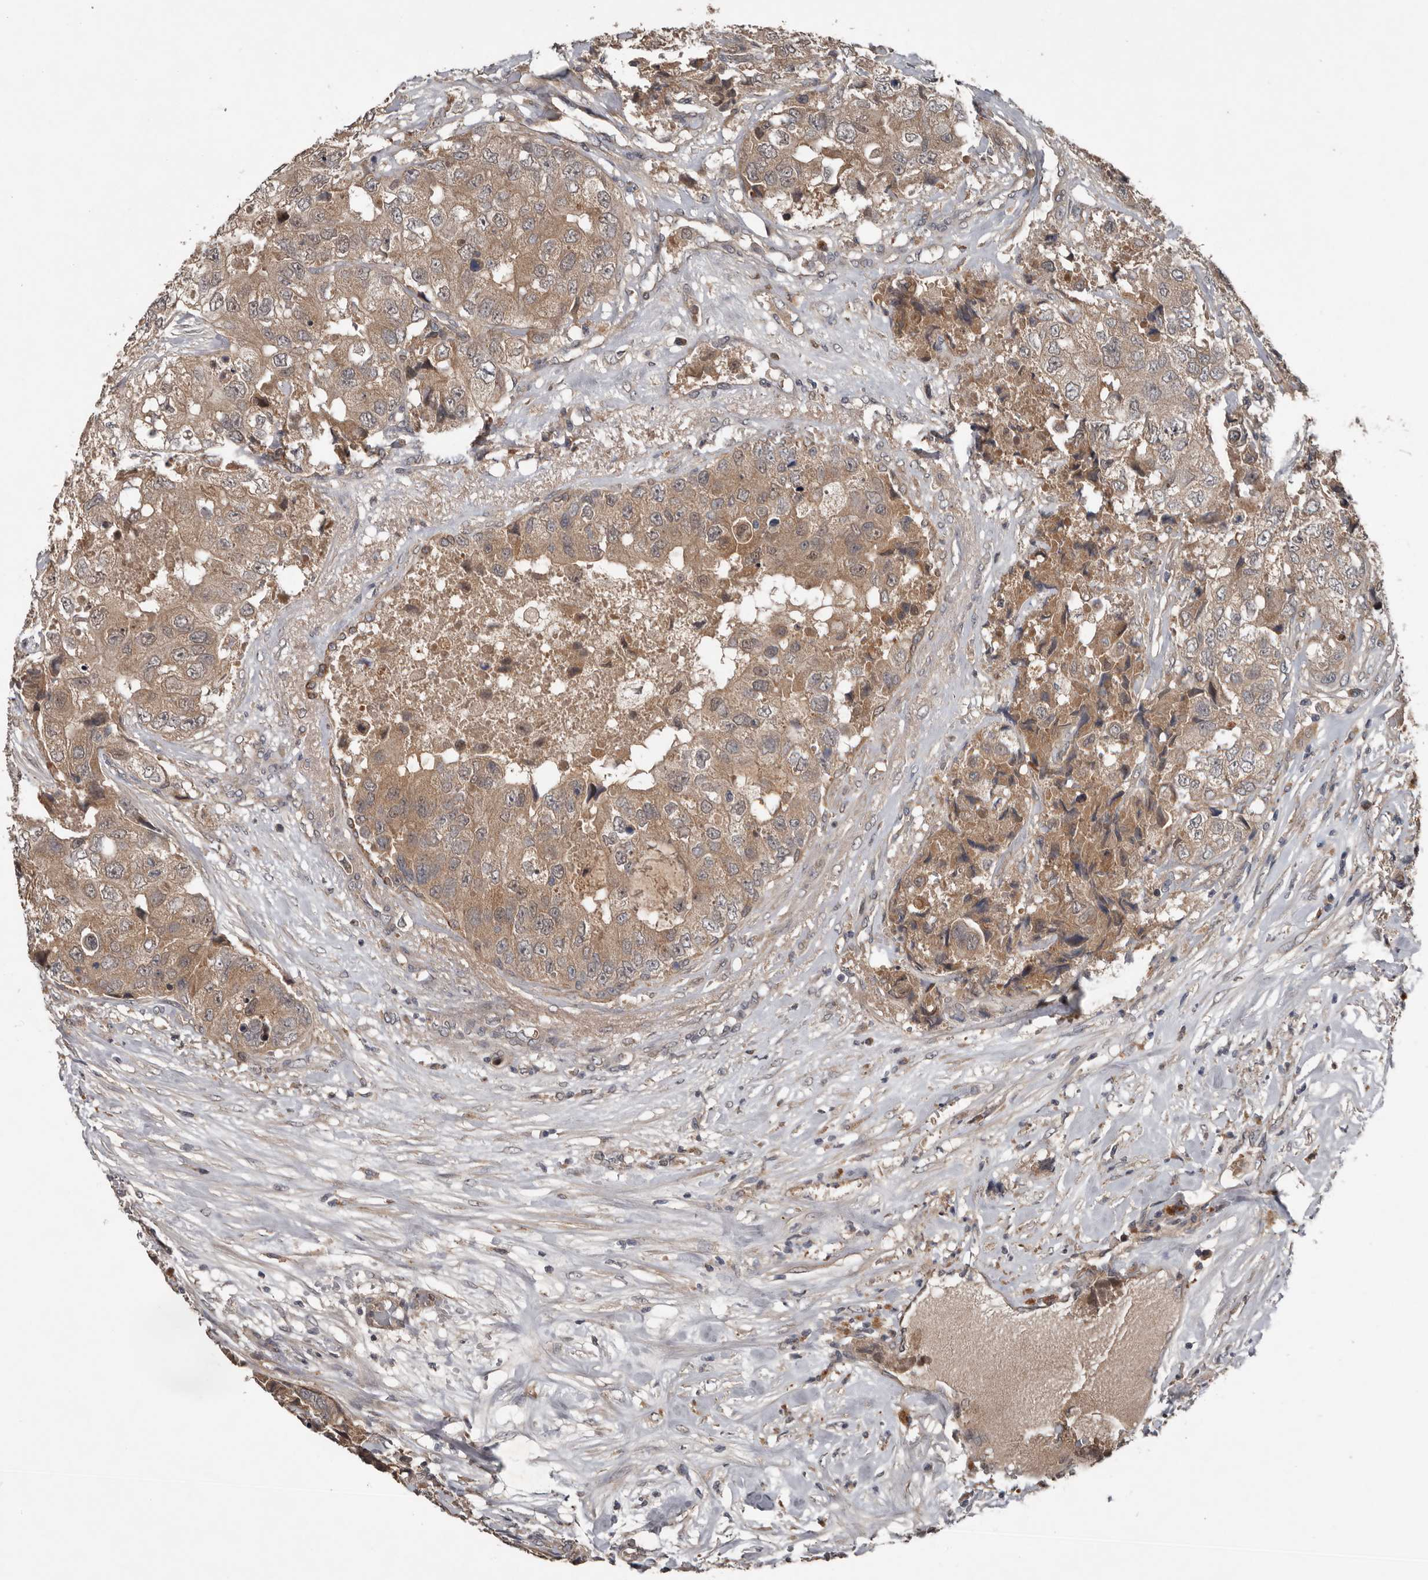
{"staining": {"intensity": "moderate", "quantity": ">75%", "location": "cytoplasmic/membranous"}, "tissue": "breast cancer", "cell_type": "Tumor cells", "image_type": "cancer", "snomed": [{"axis": "morphology", "description": "Duct carcinoma"}, {"axis": "topography", "description": "Breast"}], "caption": "Immunohistochemistry of breast intraductal carcinoma demonstrates medium levels of moderate cytoplasmic/membranous positivity in about >75% of tumor cells.", "gene": "DNAJB4", "patient": {"sex": "female", "age": 62}}